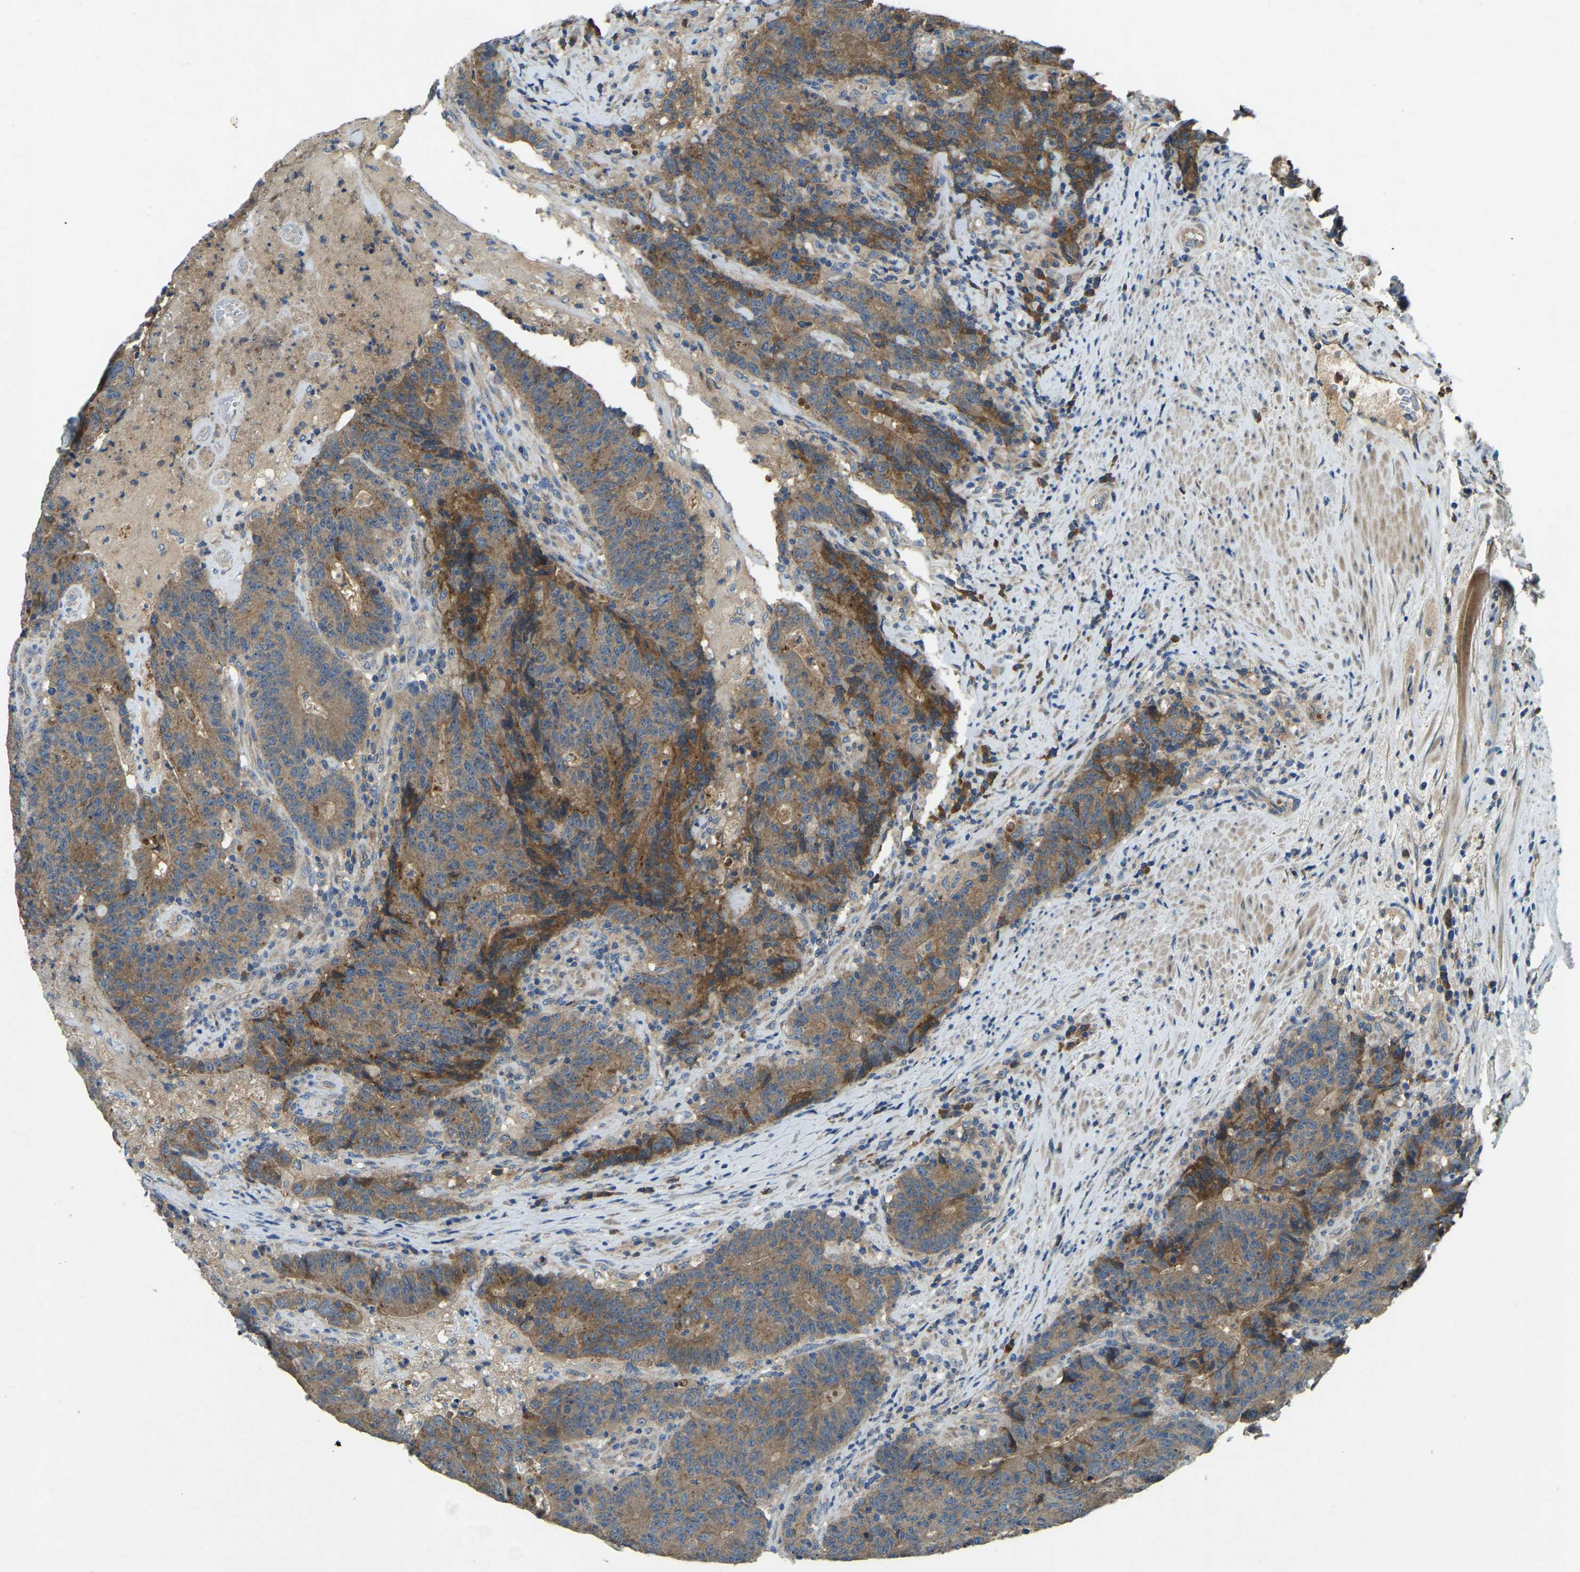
{"staining": {"intensity": "moderate", "quantity": ">75%", "location": "cytoplasmic/membranous"}, "tissue": "colorectal cancer", "cell_type": "Tumor cells", "image_type": "cancer", "snomed": [{"axis": "morphology", "description": "Normal tissue, NOS"}, {"axis": "morphology", "description": "Adenocarcinoma, NOS"}, {"axis": "topography", "description": "Colon"}], "caption": "Moderate cytoplasmic/membranous expression for a protein is seen in approximately >75% of tumor cells of colorectal adenocarcinoma using immunohistochemistry (IHC).", "gene": "ATP8B1", "patient": {"sex": "female", "age": 75}}